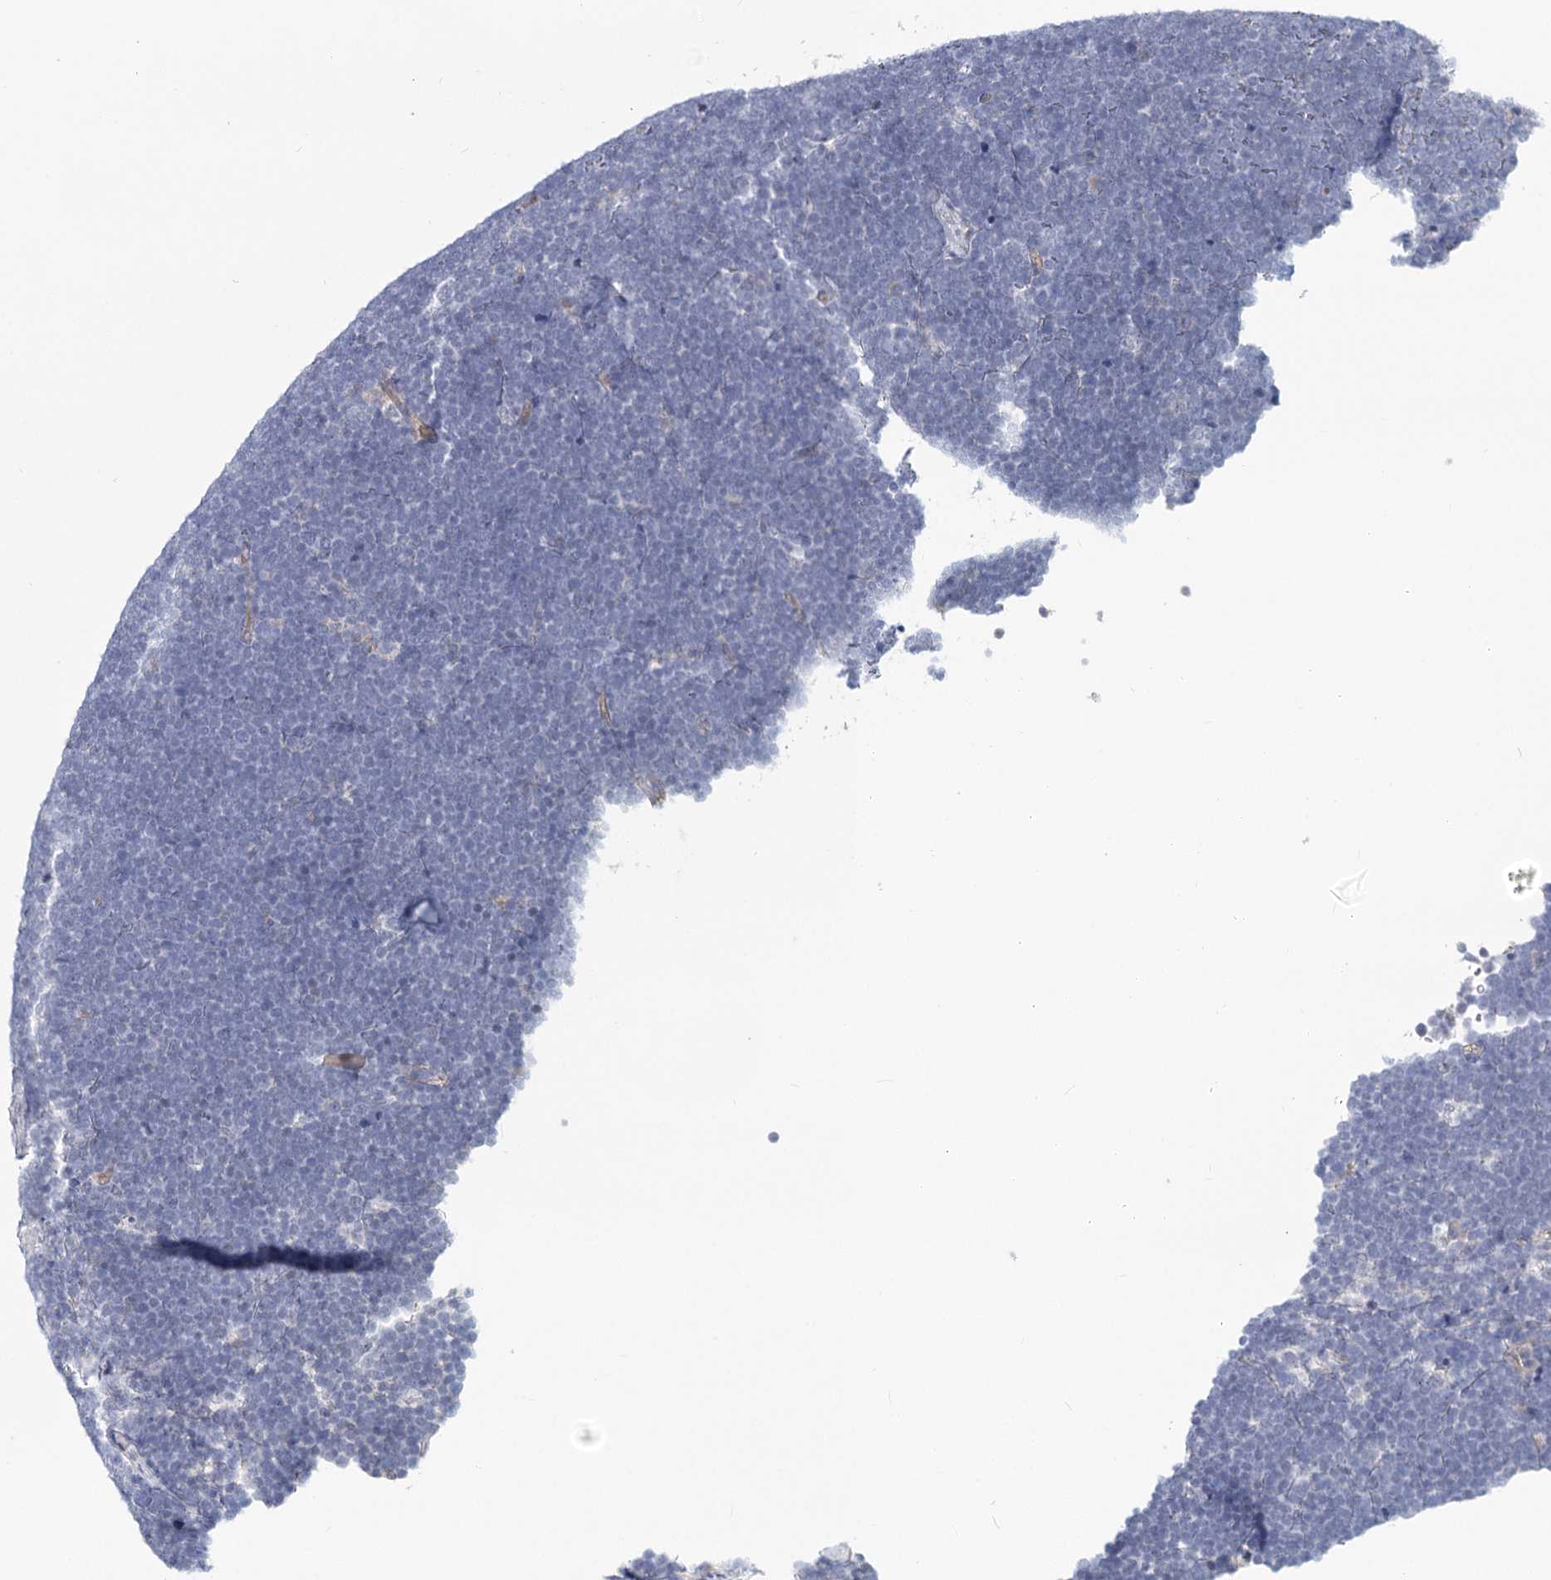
{"staining": {"intensity": "negative", "quantity": "none", "location": "none"}, "tissue": "lymphoma", "cell_type": "Tumor cells", "image_type": "cancer", "snomed": [{"axis": "morphology", "description": "Malignant lymphoma, non-Hodgkin's type, High grade"}, {"axis": "topography", "description": "Lymph node"}], "caption": "The micrograph shows no significant positivity in tumor cells of malignant lymphoma, non-Hodgkin's type (high-grade). (Immunohistochemistry (ihc), brightfield microscopy, high magnification).", "gene": "TMEM218", "patient": {"sex": "male", "age": 13}}